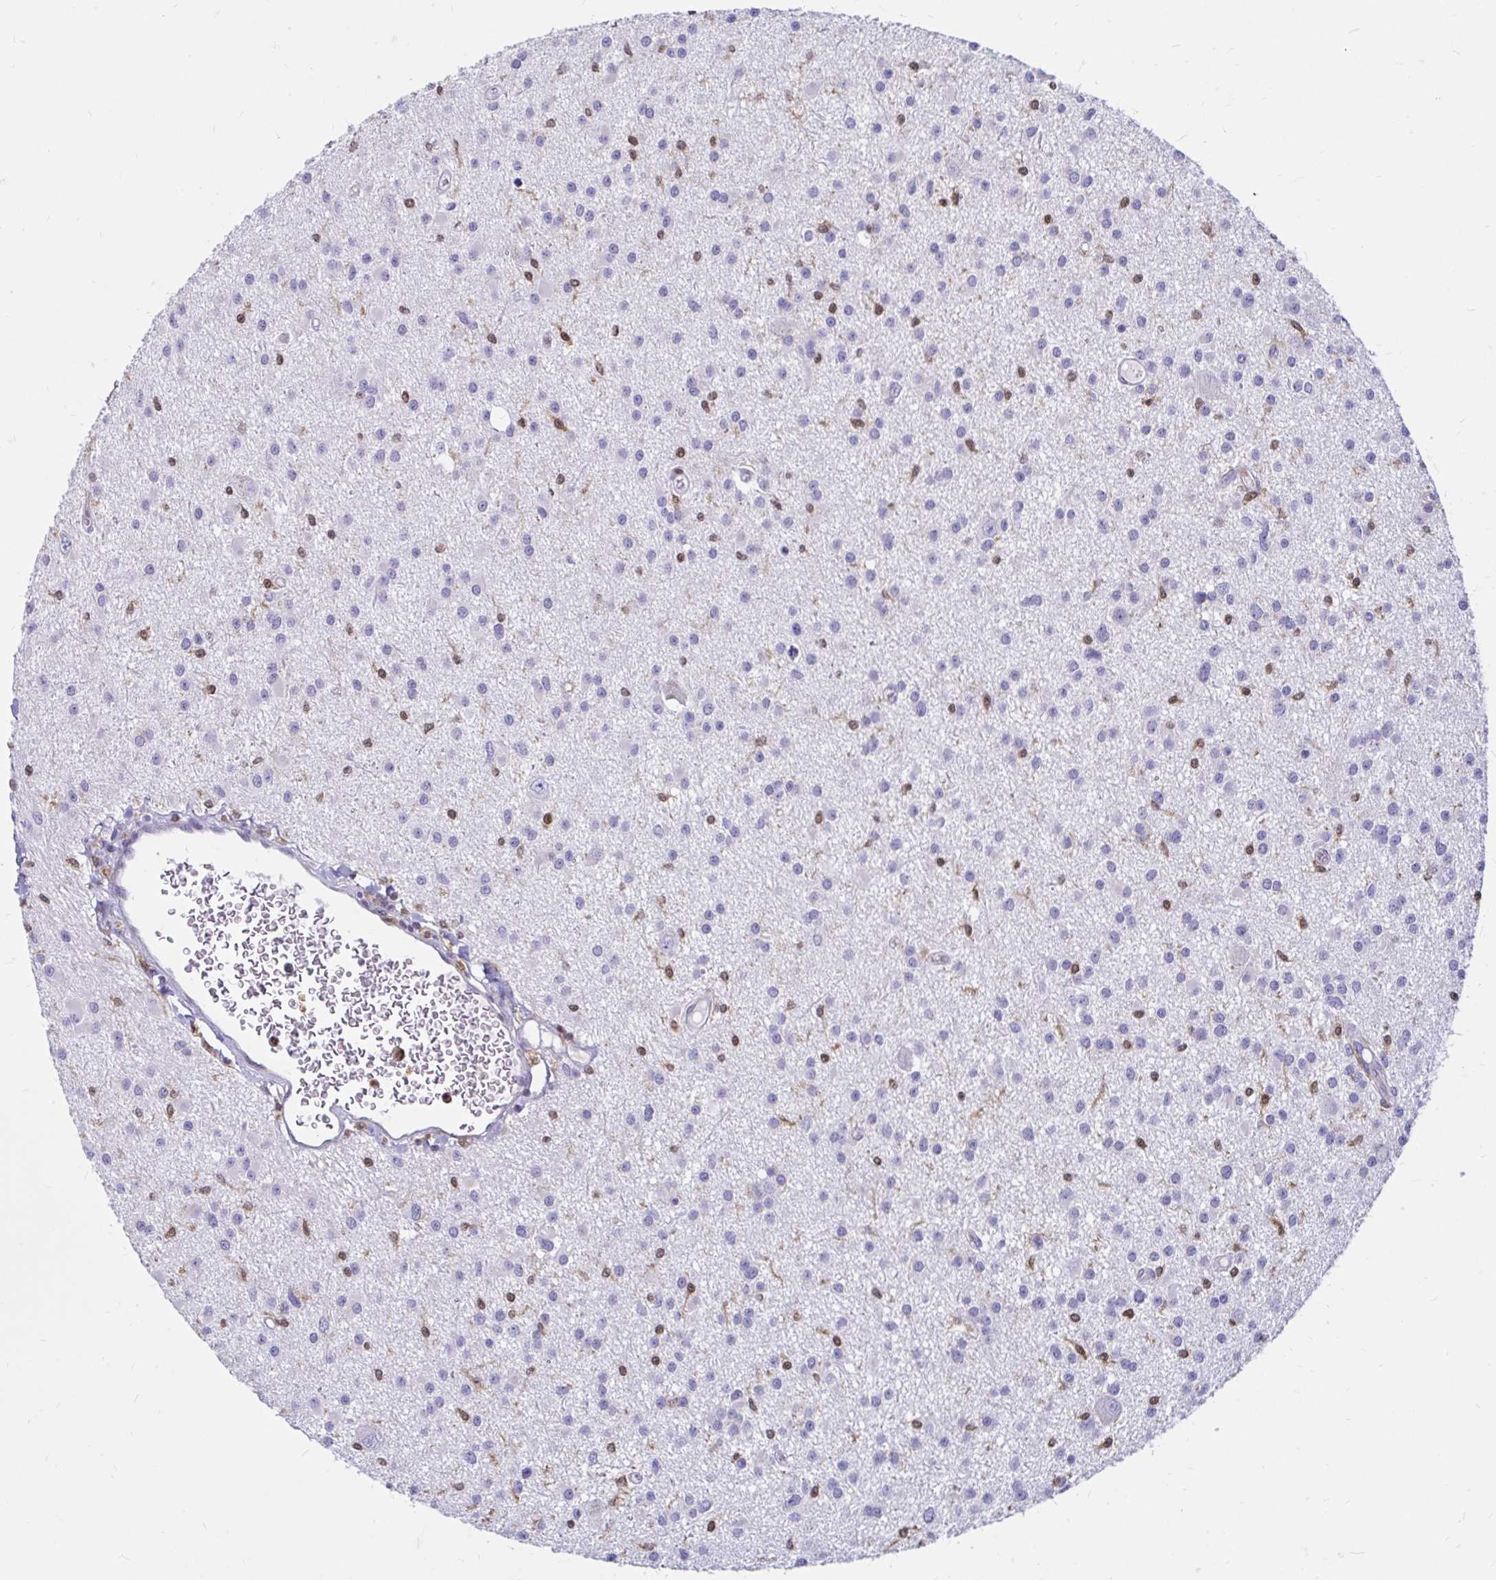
{"staining": {"intensity": "negative", "quantity": "none", "location": "none"}, "tissue": "glioma", "cell_type": "Tumor cells", "image_type": "cancer", "snomed": [{"axis": "morphology", "description": "Glioma, malignant, High grade"}, {"axis": "topography", "description": "Brain"}], "caption": "Immunohistochemistry (IHC) photomicrograph of neoplastic tissue: glioma stained with DAB (3,3'-diaminobenzidine) shows no significant protein positivity in tumor cells.", "gene": "PYCARD", "patient": {"sex": "male", "age": 54}}